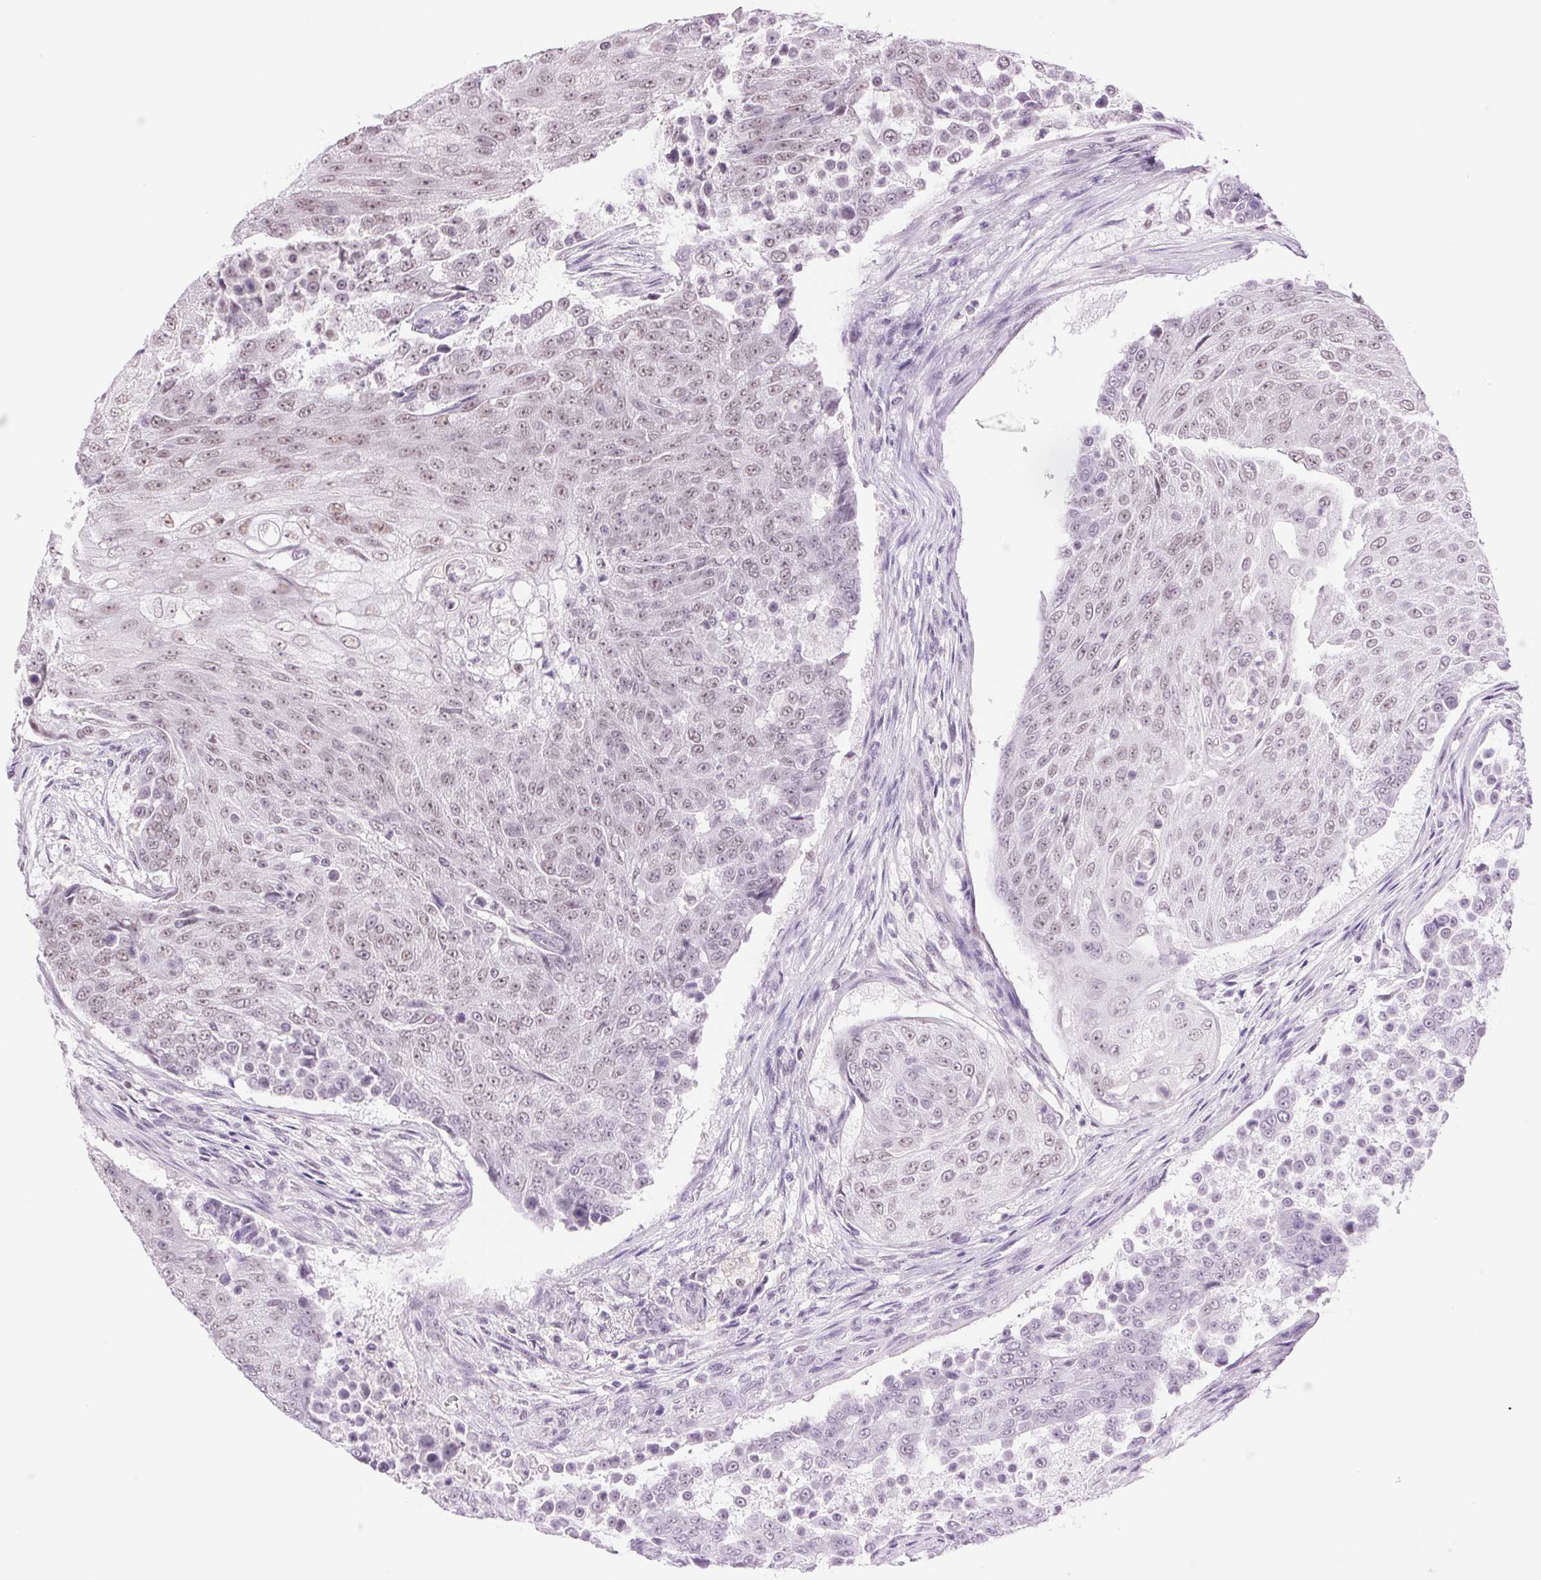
{"staining": {"intensity": "weak", "quantity": "25%-75%", "location": "nuclear"}, "tissue": "urothelial cancer", "cell_type": "Tumor cells", "image_type": "cancer", "snomed": [{"axis": "morphology", "description": "Urothelial carcinoma, High grade"}, {"axis": "topography", "description": "Urinary bladder"}], "caption": "Immunohistochemical staining of high-grade urothelial carcinoma shows weak nuclear protein expression in about 25%-75% of tumor cells.", "gene": "RPRD1B", "patient": {"sex": "female", "age": 63}}